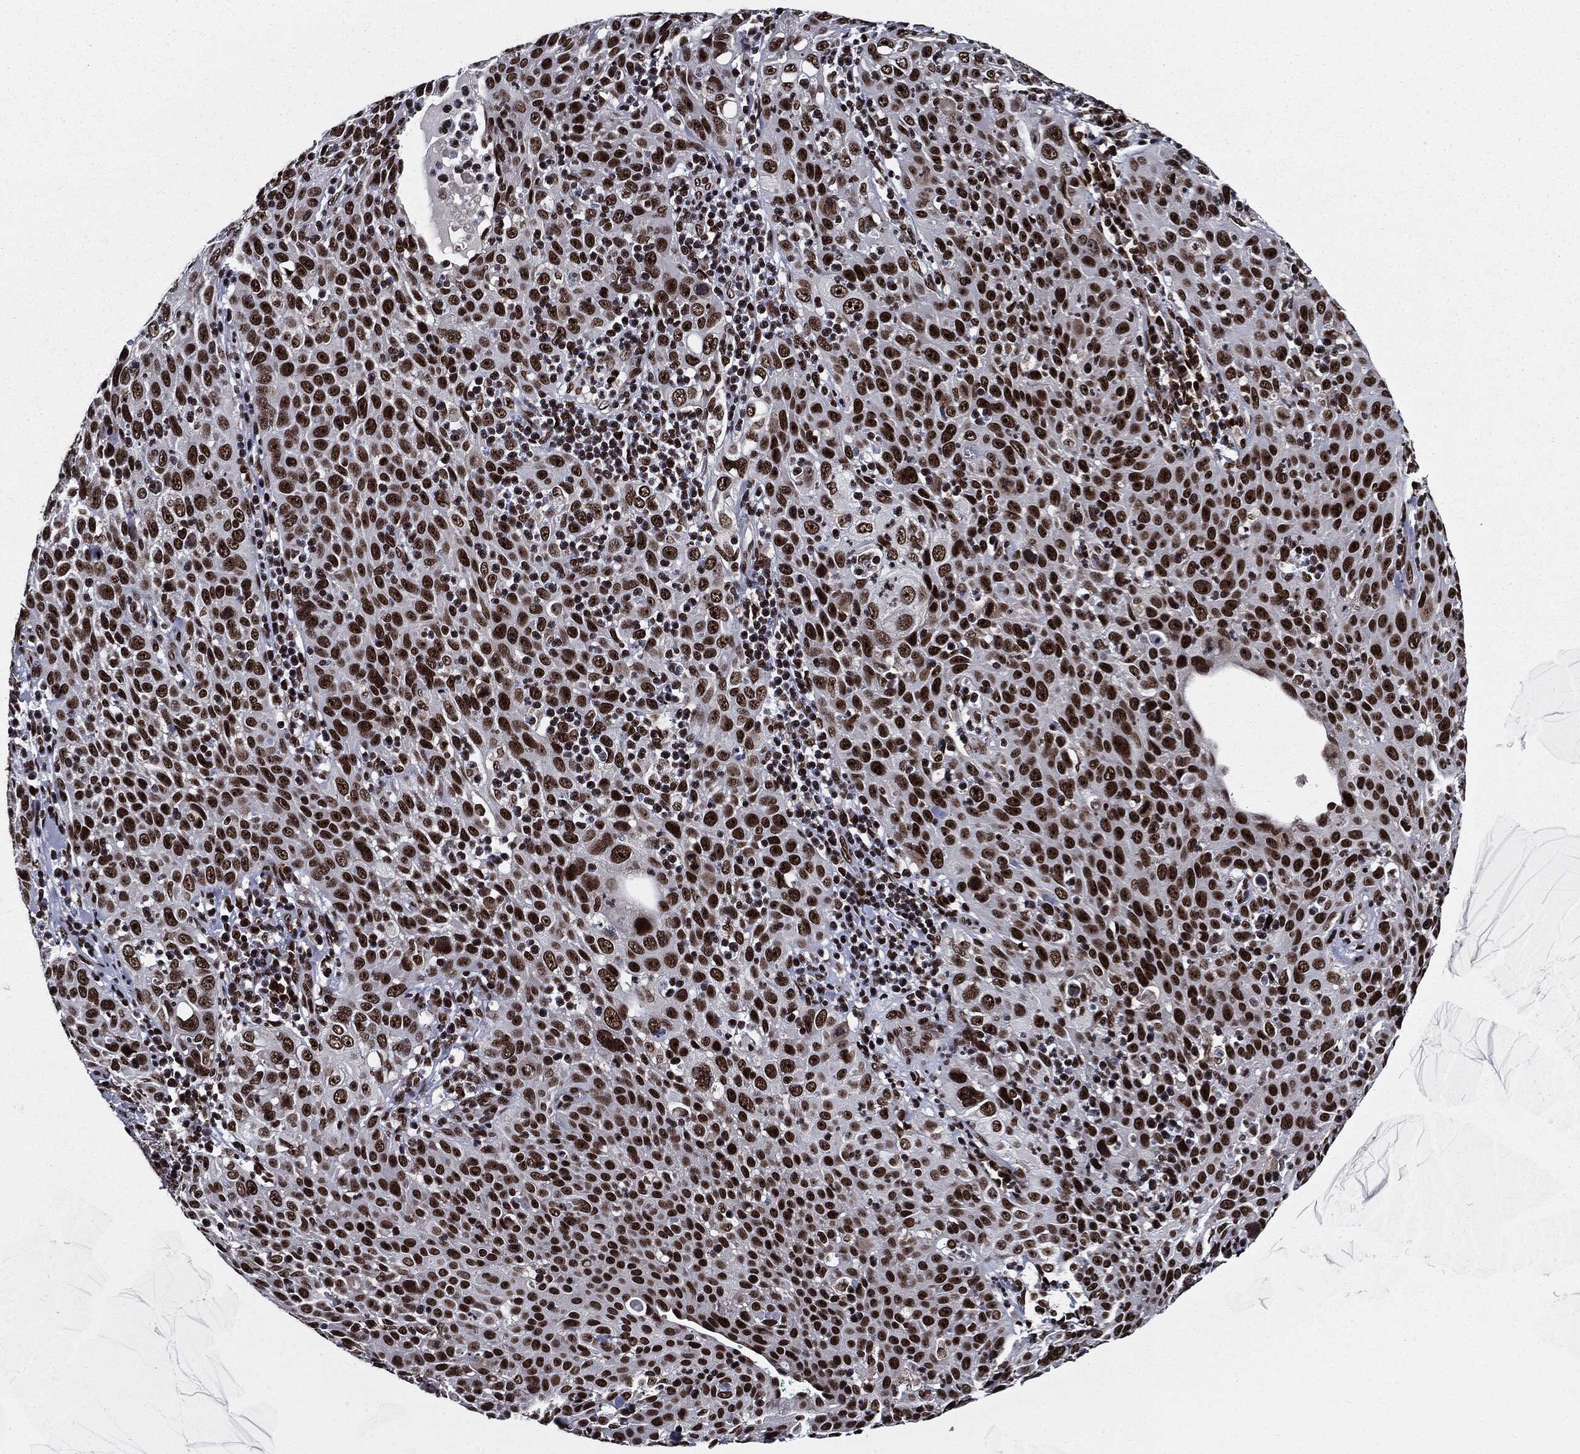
{"staining": {"intensity": "strong", "quantity": ">75%", "location": "nuclear"}, "tissue": "cervical cancer", "cell_type": "Tumor cells", "image_type": "cancer", "snomed": [{"axis": "morphology", "description": "Squamous cell carcinoma, NOS"}, {"axis": "topography", "description": "Cervix"}], "caption": "Immunohistochemical staining of human cervical cancer displays high levels of strong nuclear protein expression in approximately >75% of tumor cells.", "gene": "ZFP91", "patient": {"sex": "female", "age": 26}}